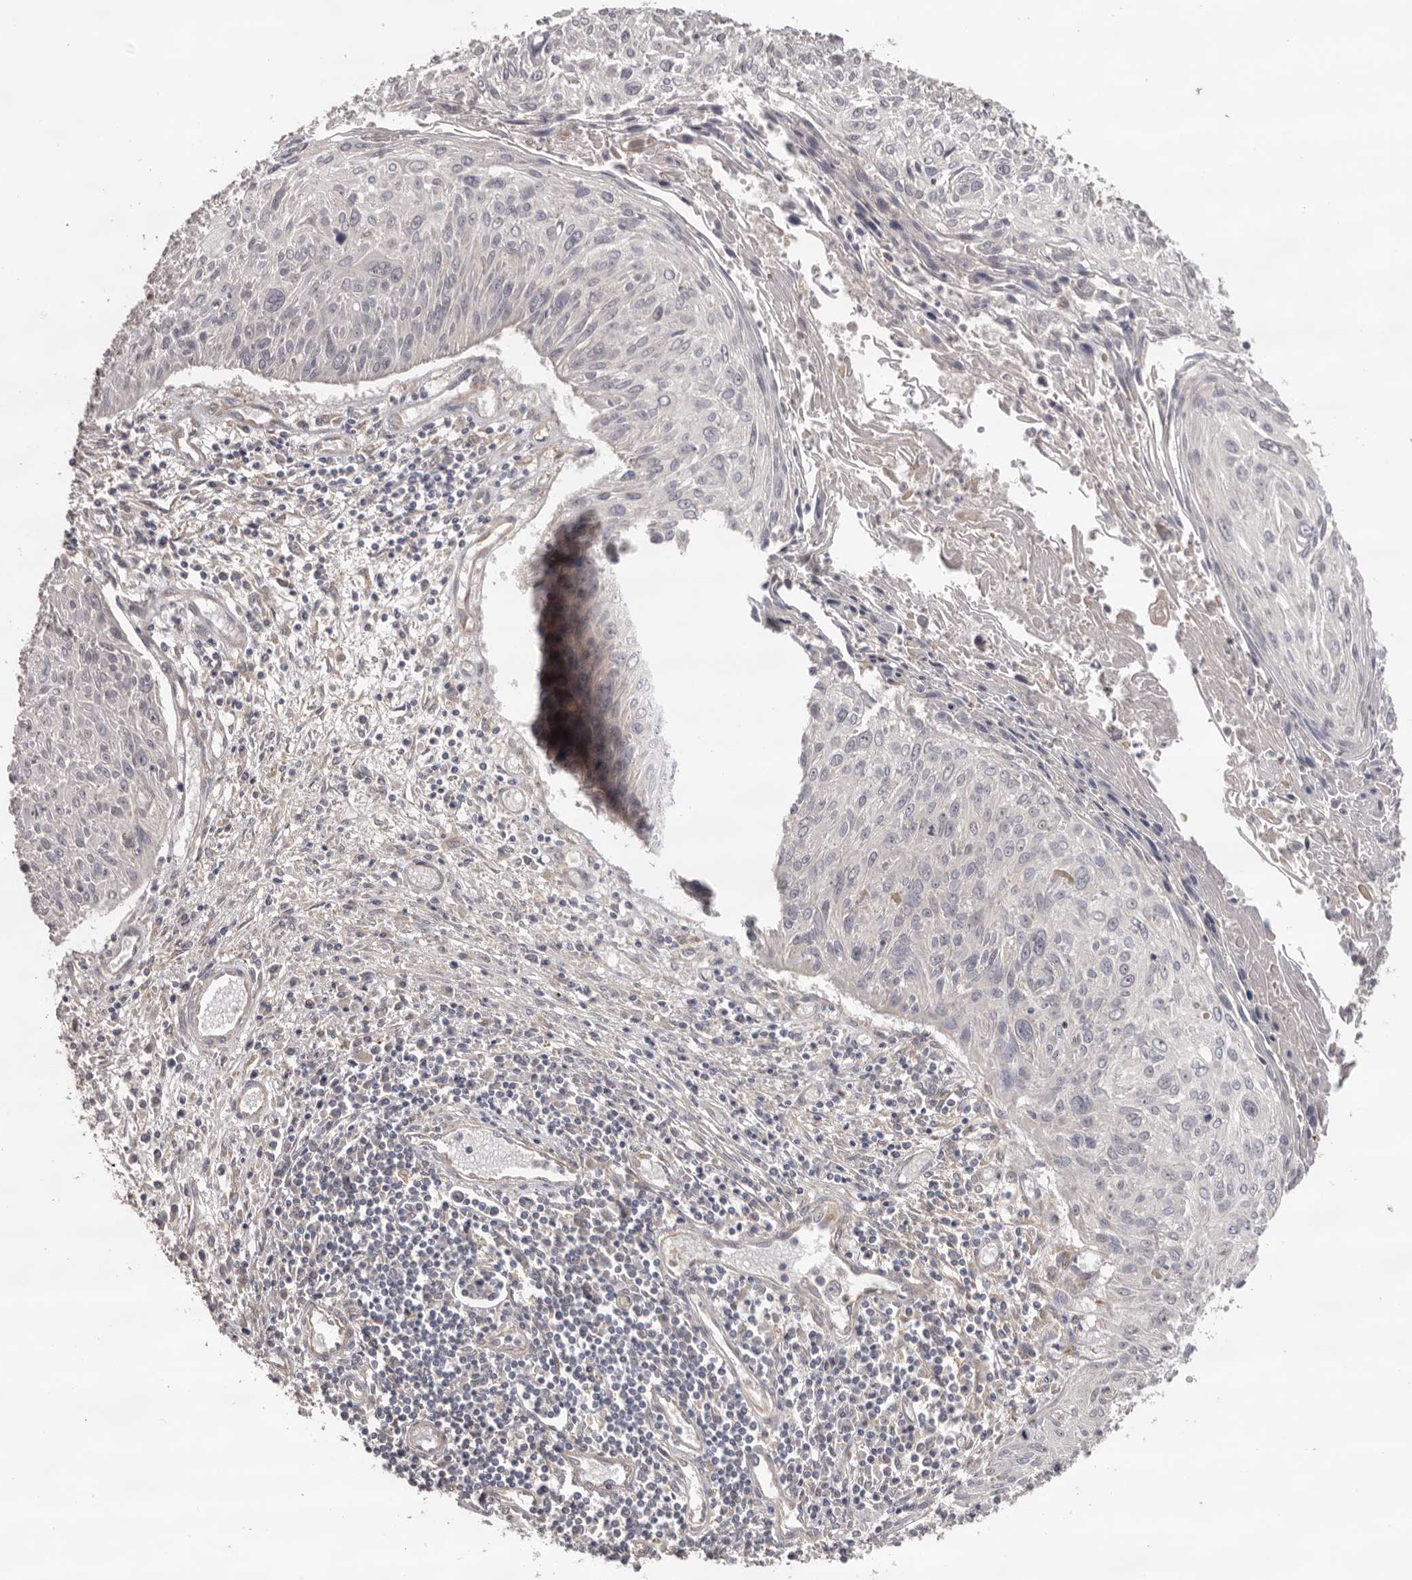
{"staining": {"intensity": "negative", "quantity": "none", "location": "none"}, "tissue": "cervical cancer", "cell_type": "Tumor cells", "image_type": "cancer", "snomed": [{"axis": "morphology", "description": "Squamous cell carcinoma, NOS"}, {"axis": "topography", "description": "Cervix"}], "caption": "Immunohistochemistry image of neoplastic tissue: cervical squamous cell carcinoma stained with DAB (3,3'-diaminobenzidine) exhibits no significant protein positivity in tumor cells.", "gene": "HINT3", "patient": {"sex": "female", "age": 51}}